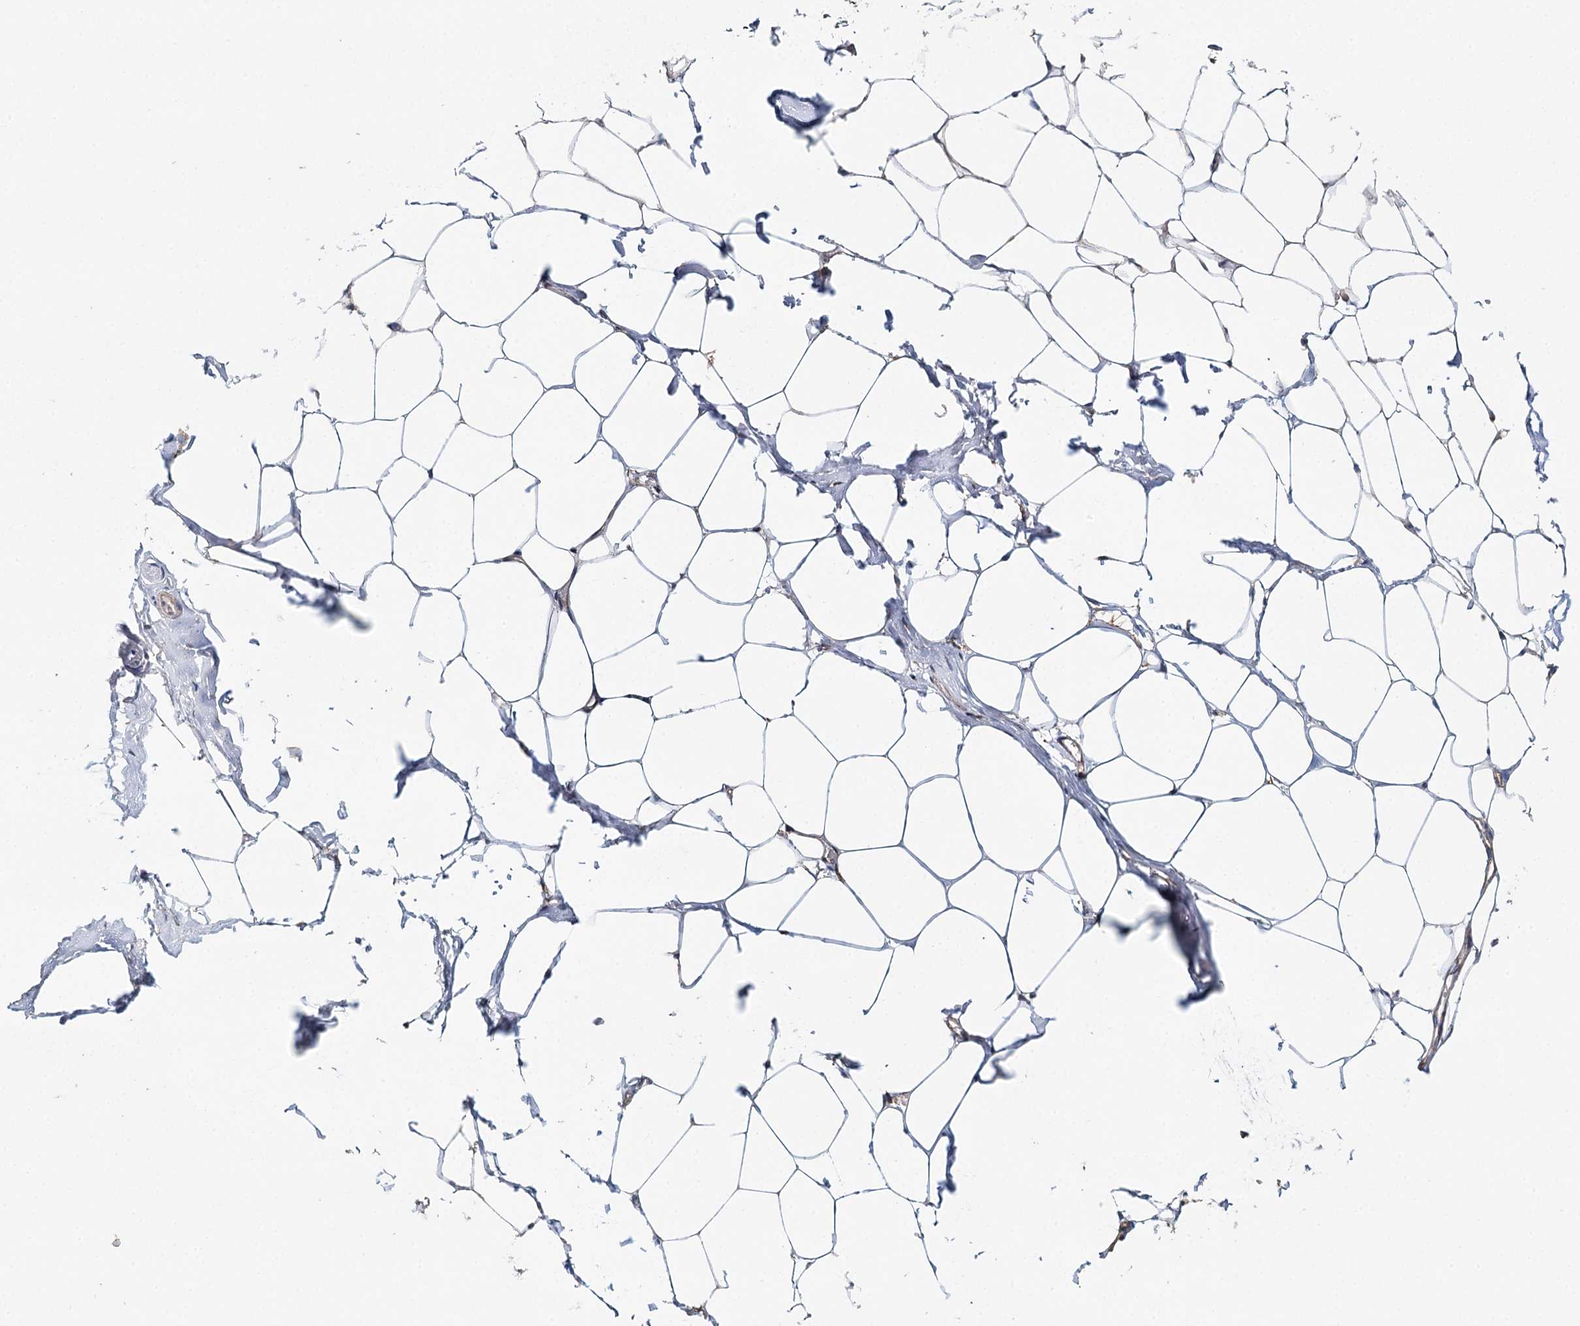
{"staining": {"intensity": "moderate", "quantity": "25%-75%", "location": "cytoplasmic/membranous"}, "tissue": "adipose tissue", "cell_type": "Adipocytes", "image_type": "normal", "snomed": [{"axis": "morphology", "description": "Normal tissue, NOS"}, {"axis": "morphology", "description": "Adenocarcinoma, Low grade"}, {"axis": "topography", "description": "Prostate"}, {"axis": "topography", "description": "Peripheral nerve tissue"}], "caption": "This histopathology image displays immunohistochemistry (IHC) staining of unremarkable adipose tissue, with medium moderate cytoplasmic/membranous staining in approximately 25%-75% of adipocytes.", "gene": "APH1A", "patient": {"sex": "male", "age": 63}}